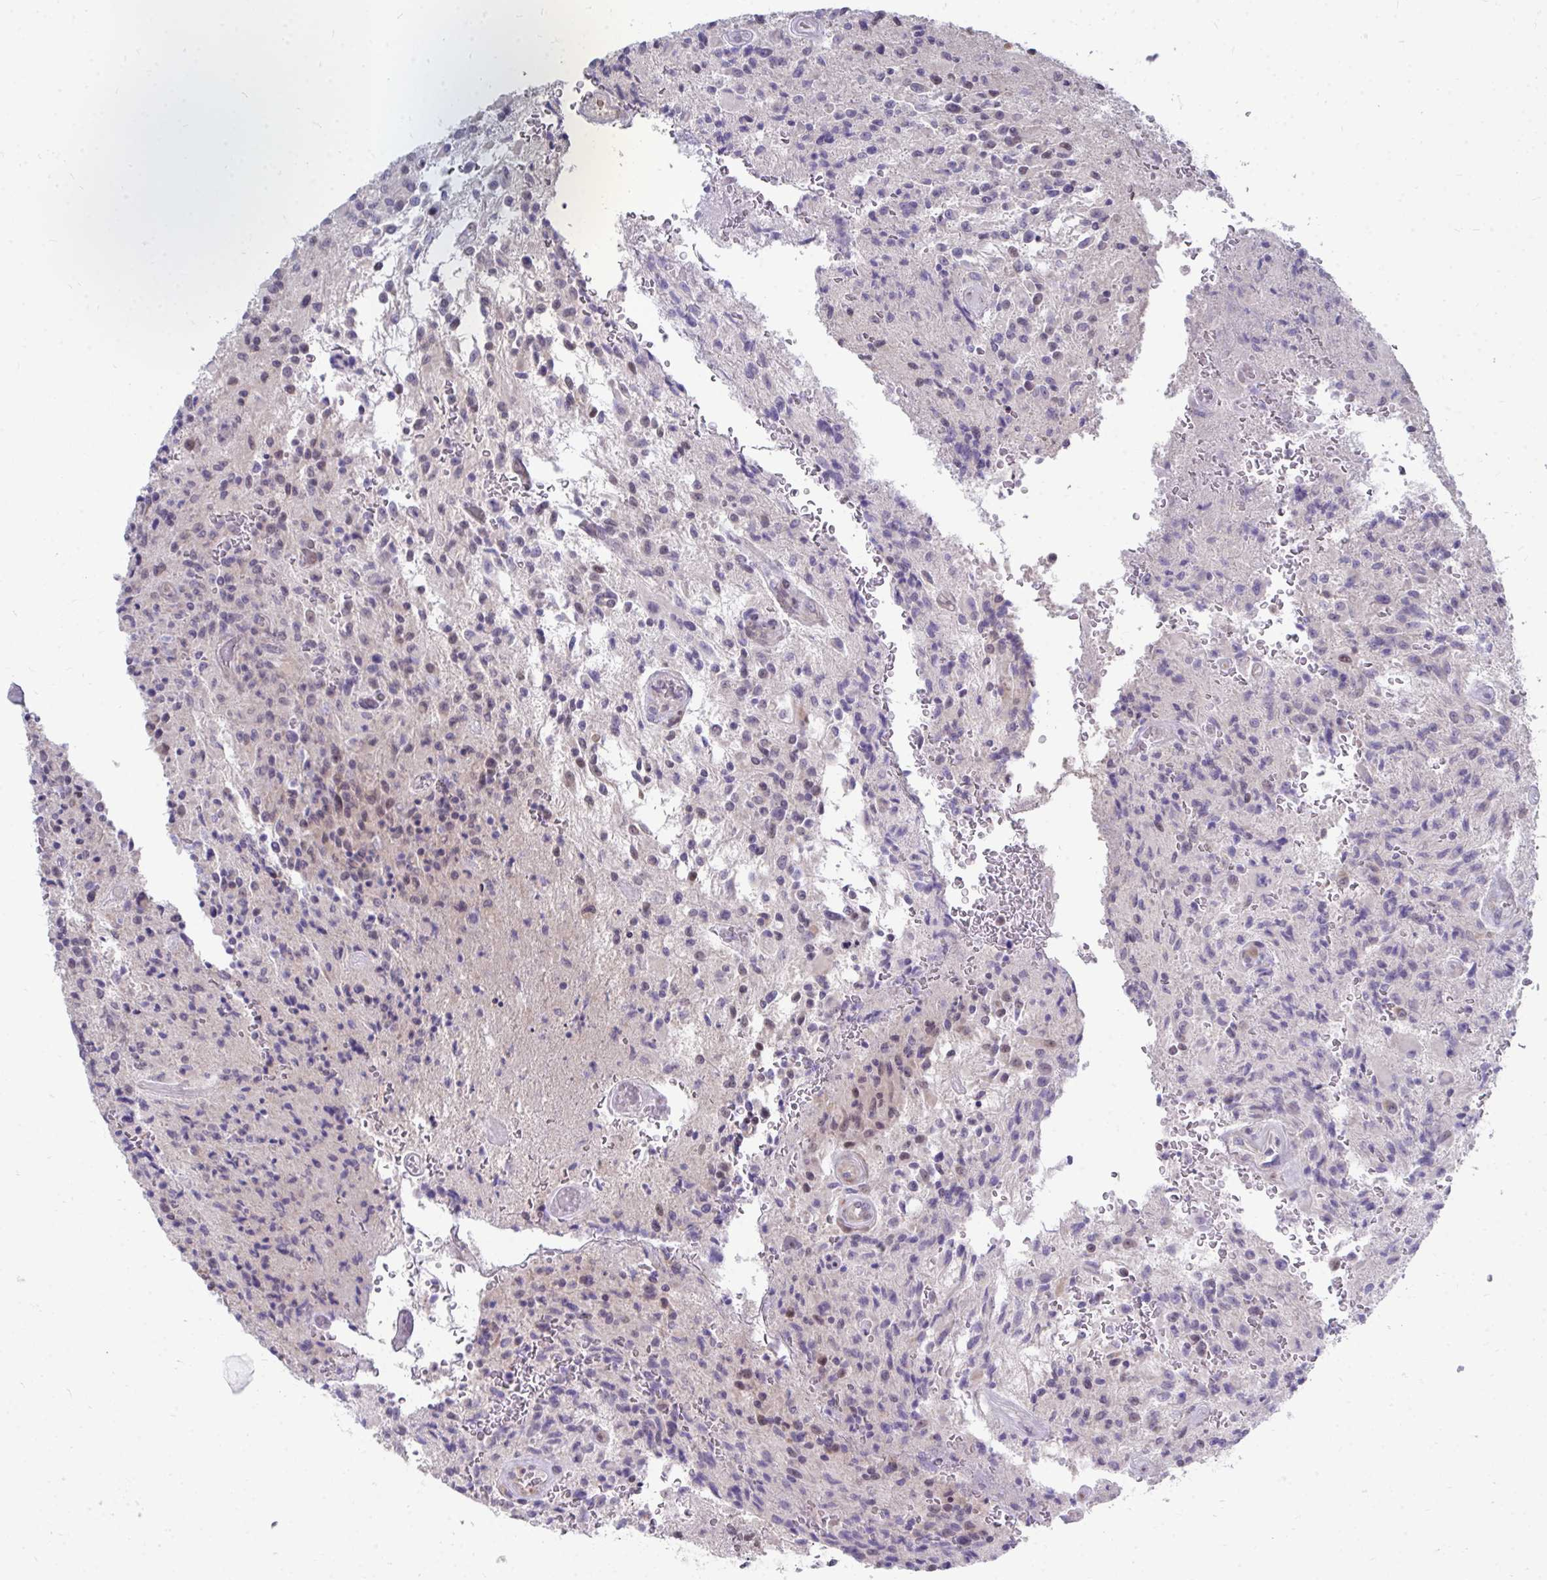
{"staining": {"intensity": "weak", "quantity": "<25%", "location": "nuclear"}, "tissue": "glioma", "cell_type": "Tumor cells", "image_type": "cancer", "snomed": [{"axis": "morphology", "description": "Normal tissue, NOS"}, {"axis": "morphology", "description": "Glioma, malignant, High grade"}, {"axis": "topography", "description": "Cerebral cortex"}], "caption": "Immunohistochemistry histopathology image of neoplastic tissue: glioma stained with DAB (3,3'-diaminobenzidine) displays no significant protein staining in tumor cells.", "gene": "MROH8", "patient": {"sex": "male", "age": 56}}